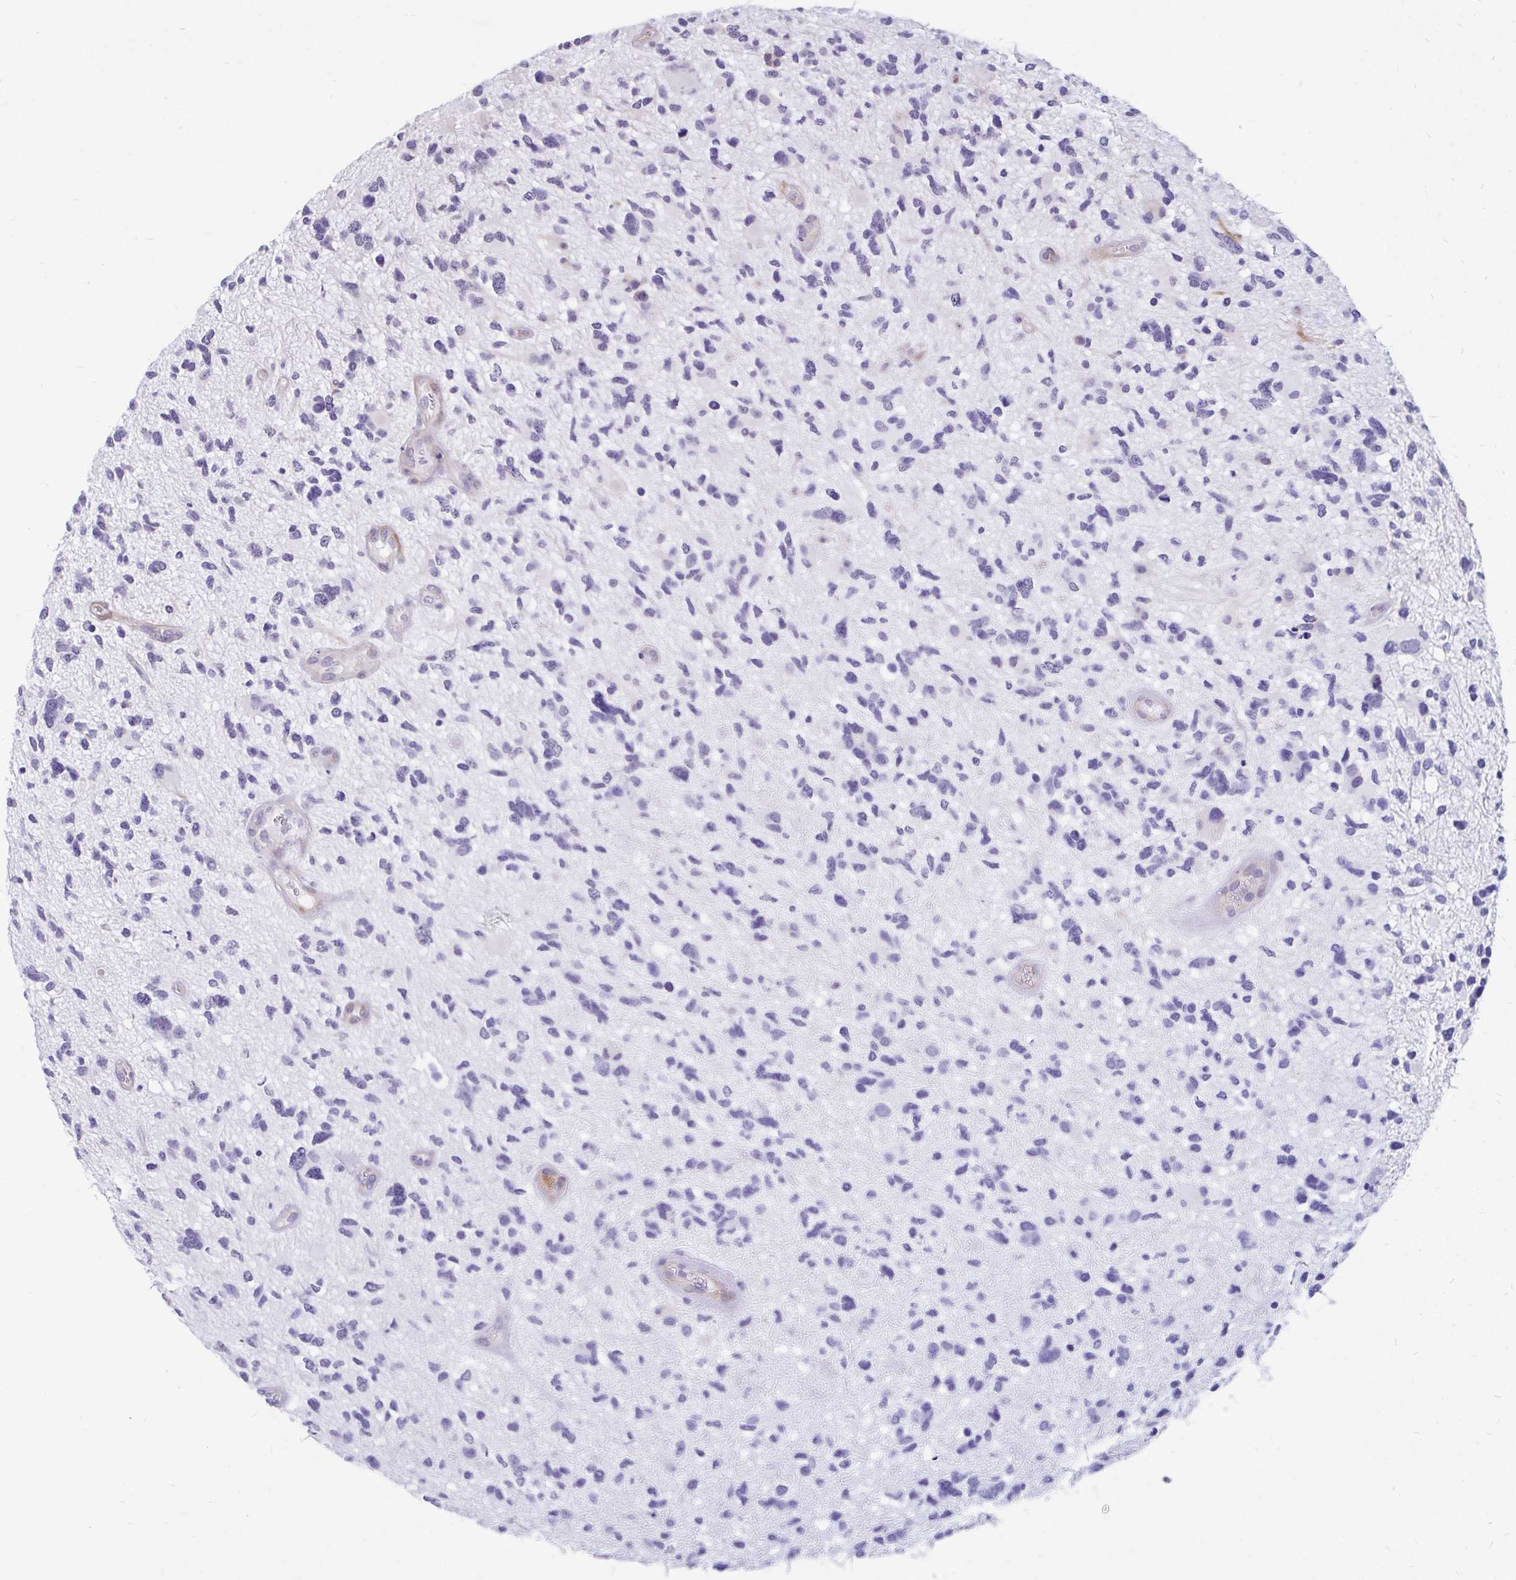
{"staining": {"intensity": "negative", "quantity": "none", "location": "none"}, "tissue": "glioma", "cell_type": "Tumor cells", "image_type": "cancer", "snomed": [{"axis": "morphology", "description": "Glioma, malignant, High grade"}, {"axis": "topography", "description": "Brain"}], "caption": "Human malignant glioma (high-grade) stained for a protein using IHC reveals no staining in tumor cells.", "gene": "EML5", "patient": {"sex": "female", "age": 11}}